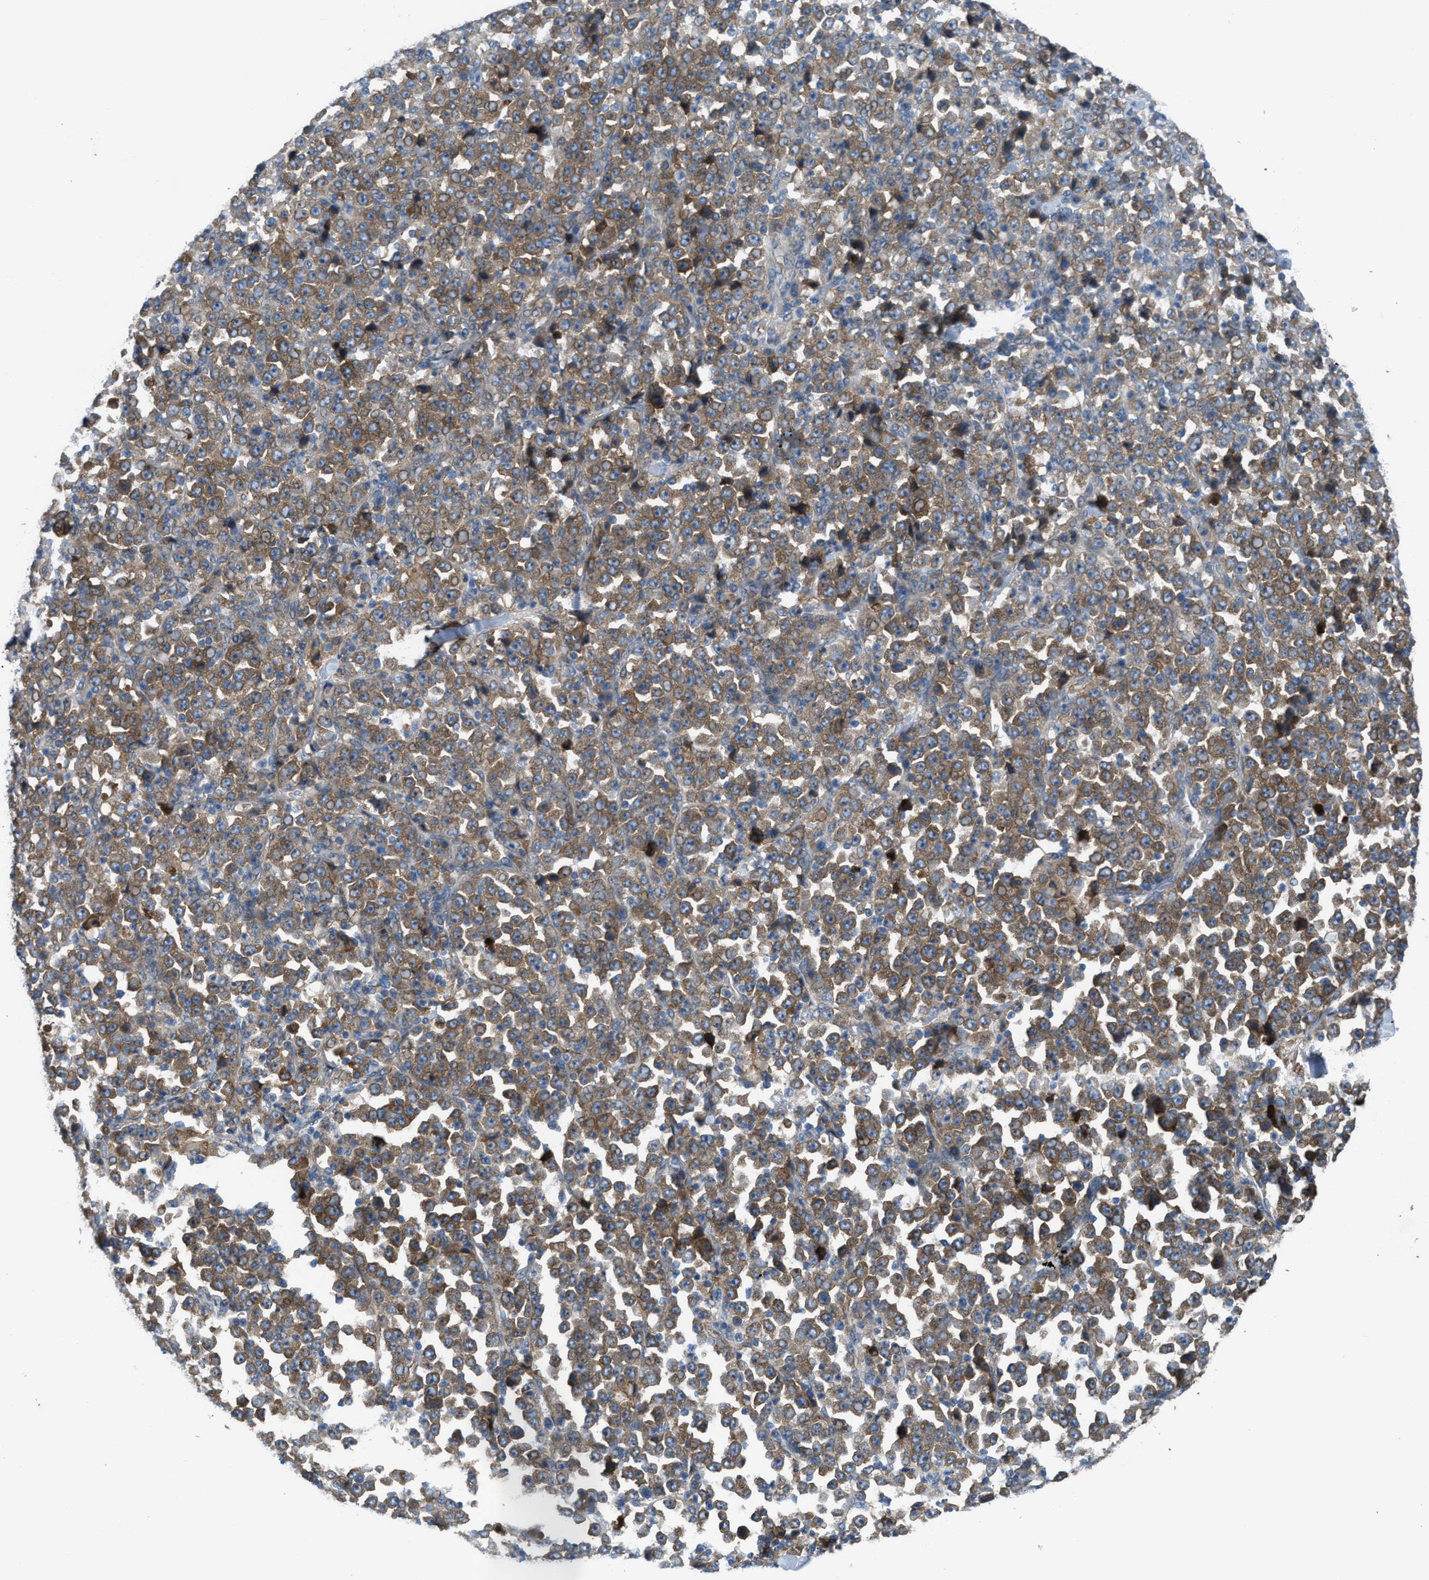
{"staining": {"intensity": "moderate", "quantity": ">75%", "location": "cytoplasmic/membranous"}, "tissue": "stomach cancer", "cell_type": "Tumor cells", "image_type": "cancer", "snomed": [{"axis": "morphology", "description": "Normal tissue, NOS"}, {"axis": "morphology", "description": "Adenocarcinoma, NOS"}, {"axis": "topography", "description": "Stomach, upper"}, {"axis": "topography", "description": "Stomach"}], "caption": "DAB (3,3'-diaminobenzidine) immunohistochemical staining of human stomach adenocarcinoma exhibits moderate cytoplasmic/membranous protein staining in approximately >75% of tumor cells.", "gene": "BAZ2B", "patient": {"sex": "male", "age": 59}}